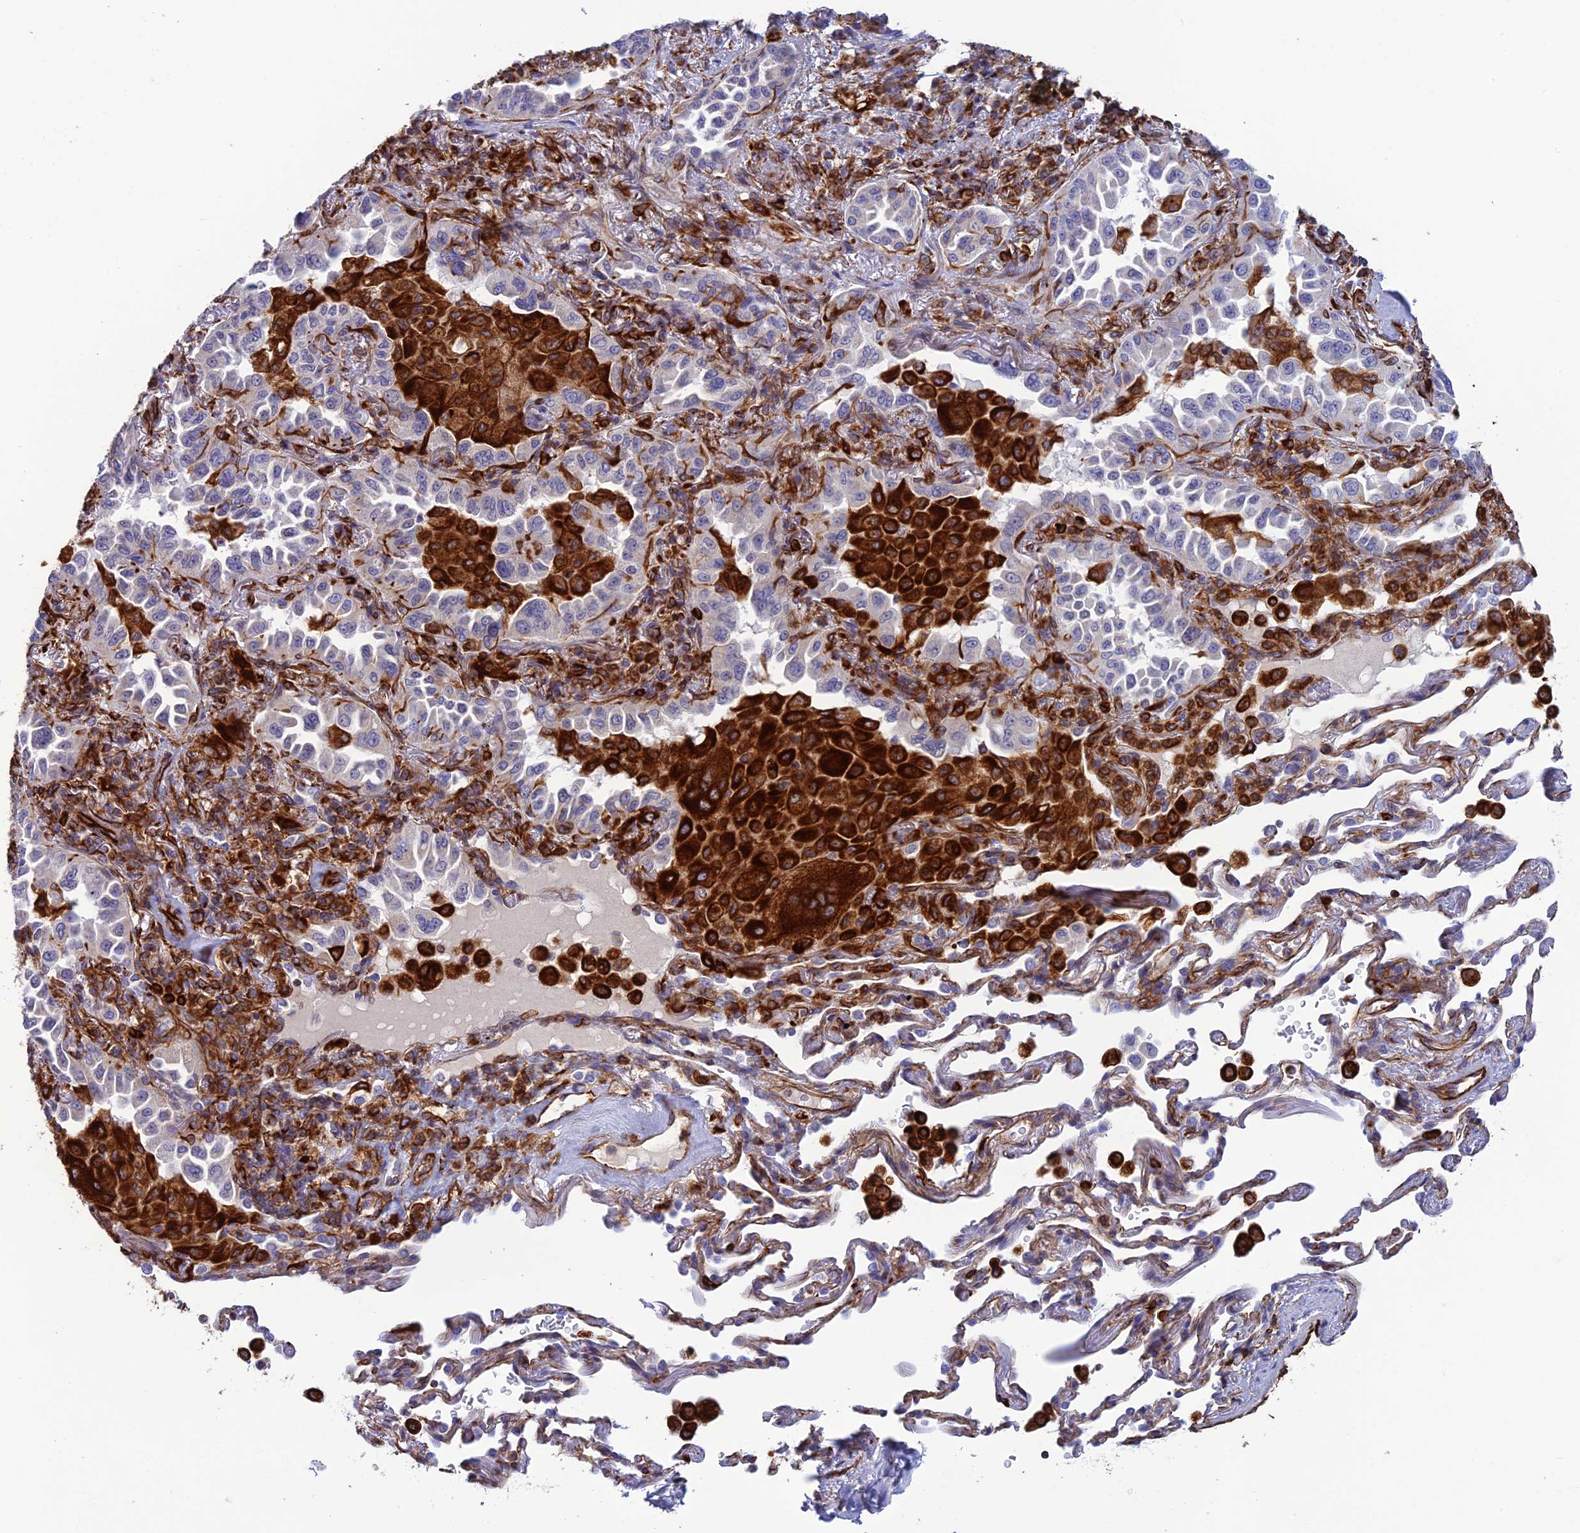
{"staining": {"intensity": "negative", "quantity": "none", "location": "none"}, "tissue": "lung cancer", "cell_type": "Tumor cells", "image_type": "cancer", "snomed": [{"axis": "morphology", "description": "Adenocarcinoma, NOS"}, {"axis": "topography", "description": "Lung"}], "caption": "Human adenocarcinoma (lung) stained for a protein using immunohistochemistry (IHC) shows no staining in tumor cells.", "gene": "FBXL20", "patient": {"sex": "female", "age": 69}}